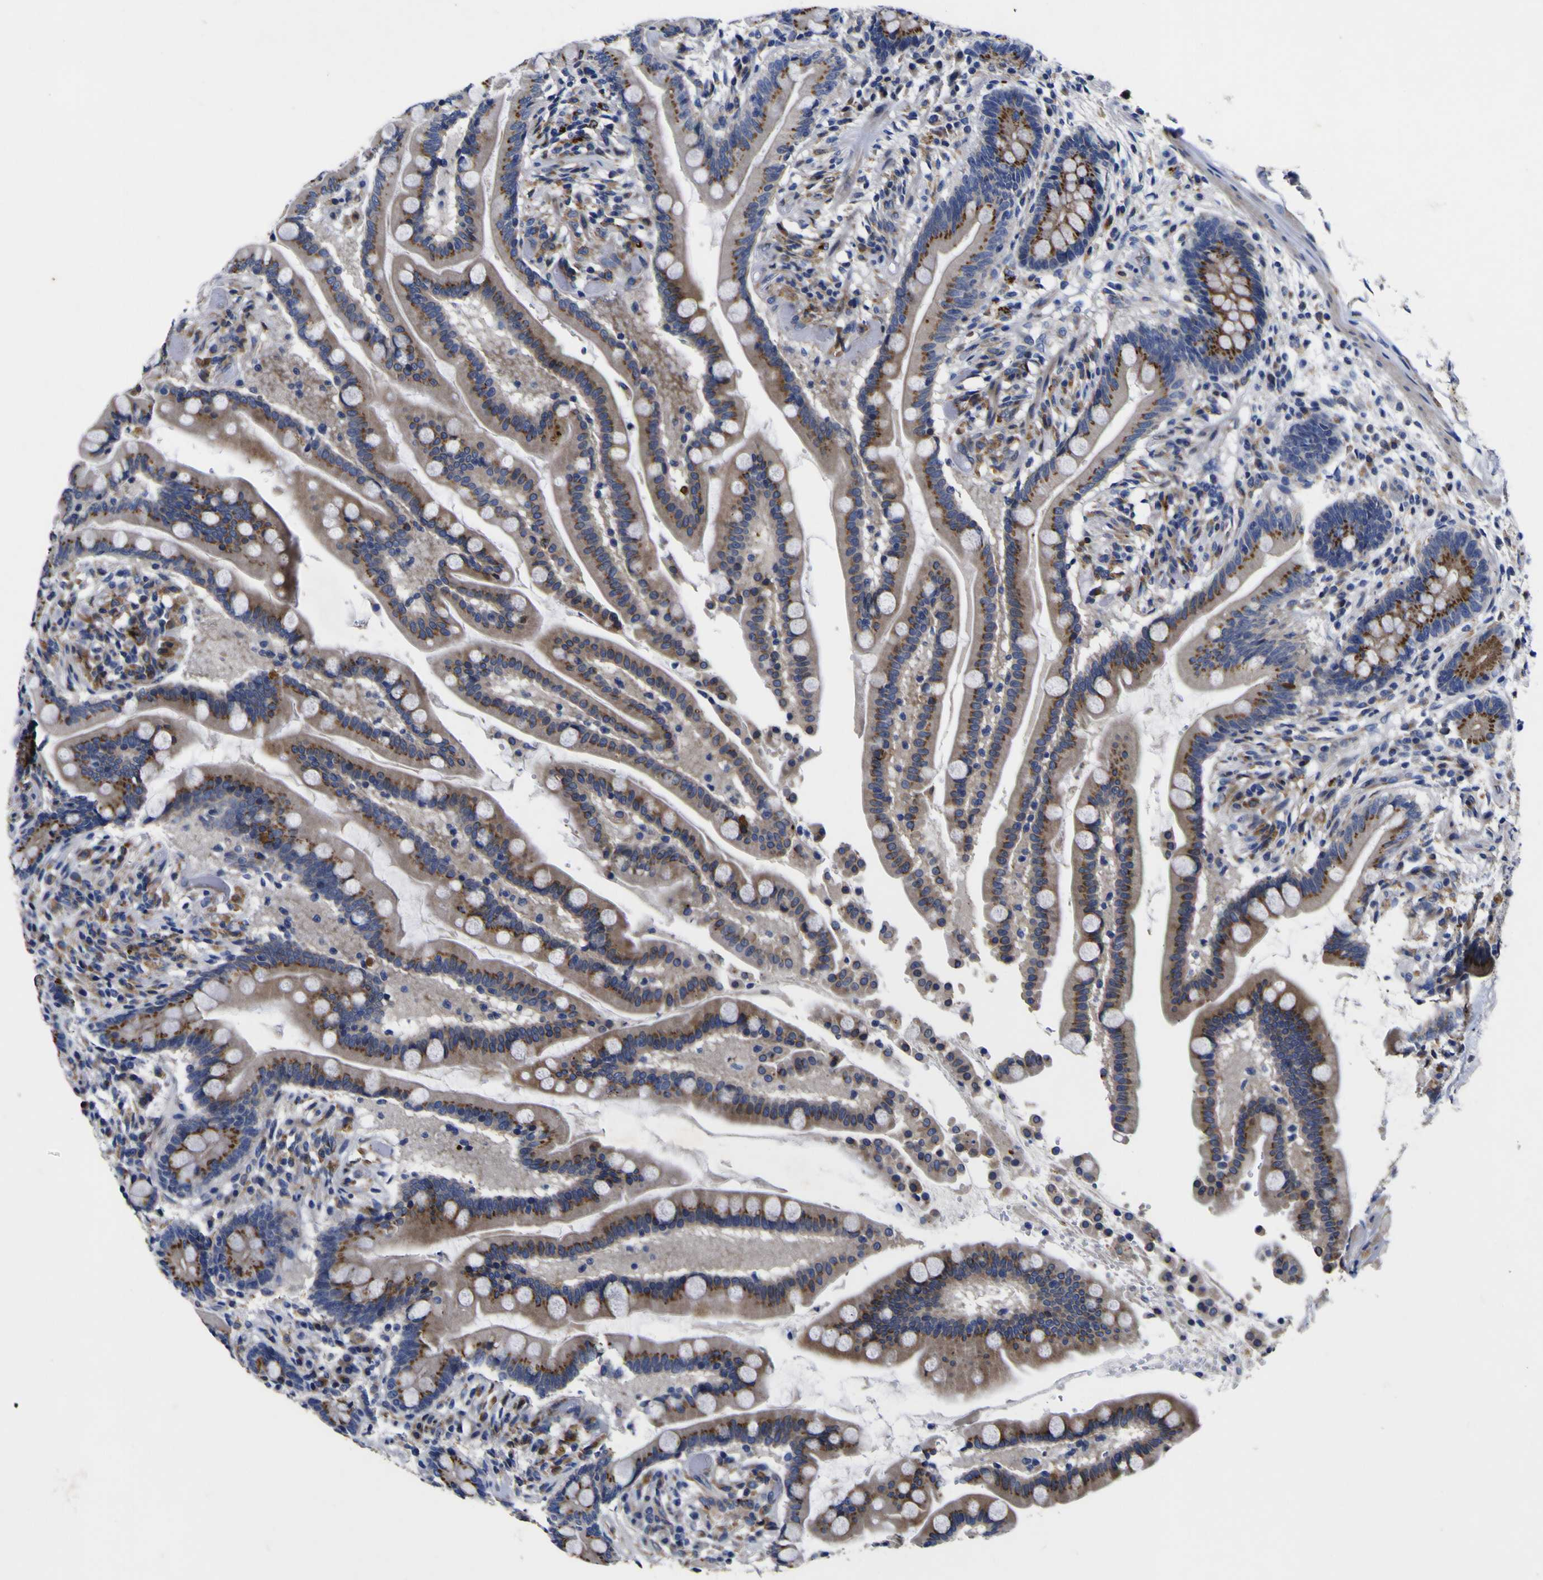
{"staining": {"intensity": "negative", "quantity": "none", "location": "none"}, "tissue": "colon", "cell_type": "Endothelial cells", "image_type": "normal", "snomed": [{"axis": "morphology", "description": "Normal tissue, NOS"}, {"axis": "topography", "description": "Colon"}], "caption": "Unremarkable colon was stained to show a protein in brown. There is no significant staining in endothelial cells. (IHC, brightfield microscopy, high magnification).", "gene": "COA1", "patient": {"sex": "male", "age": 73}}